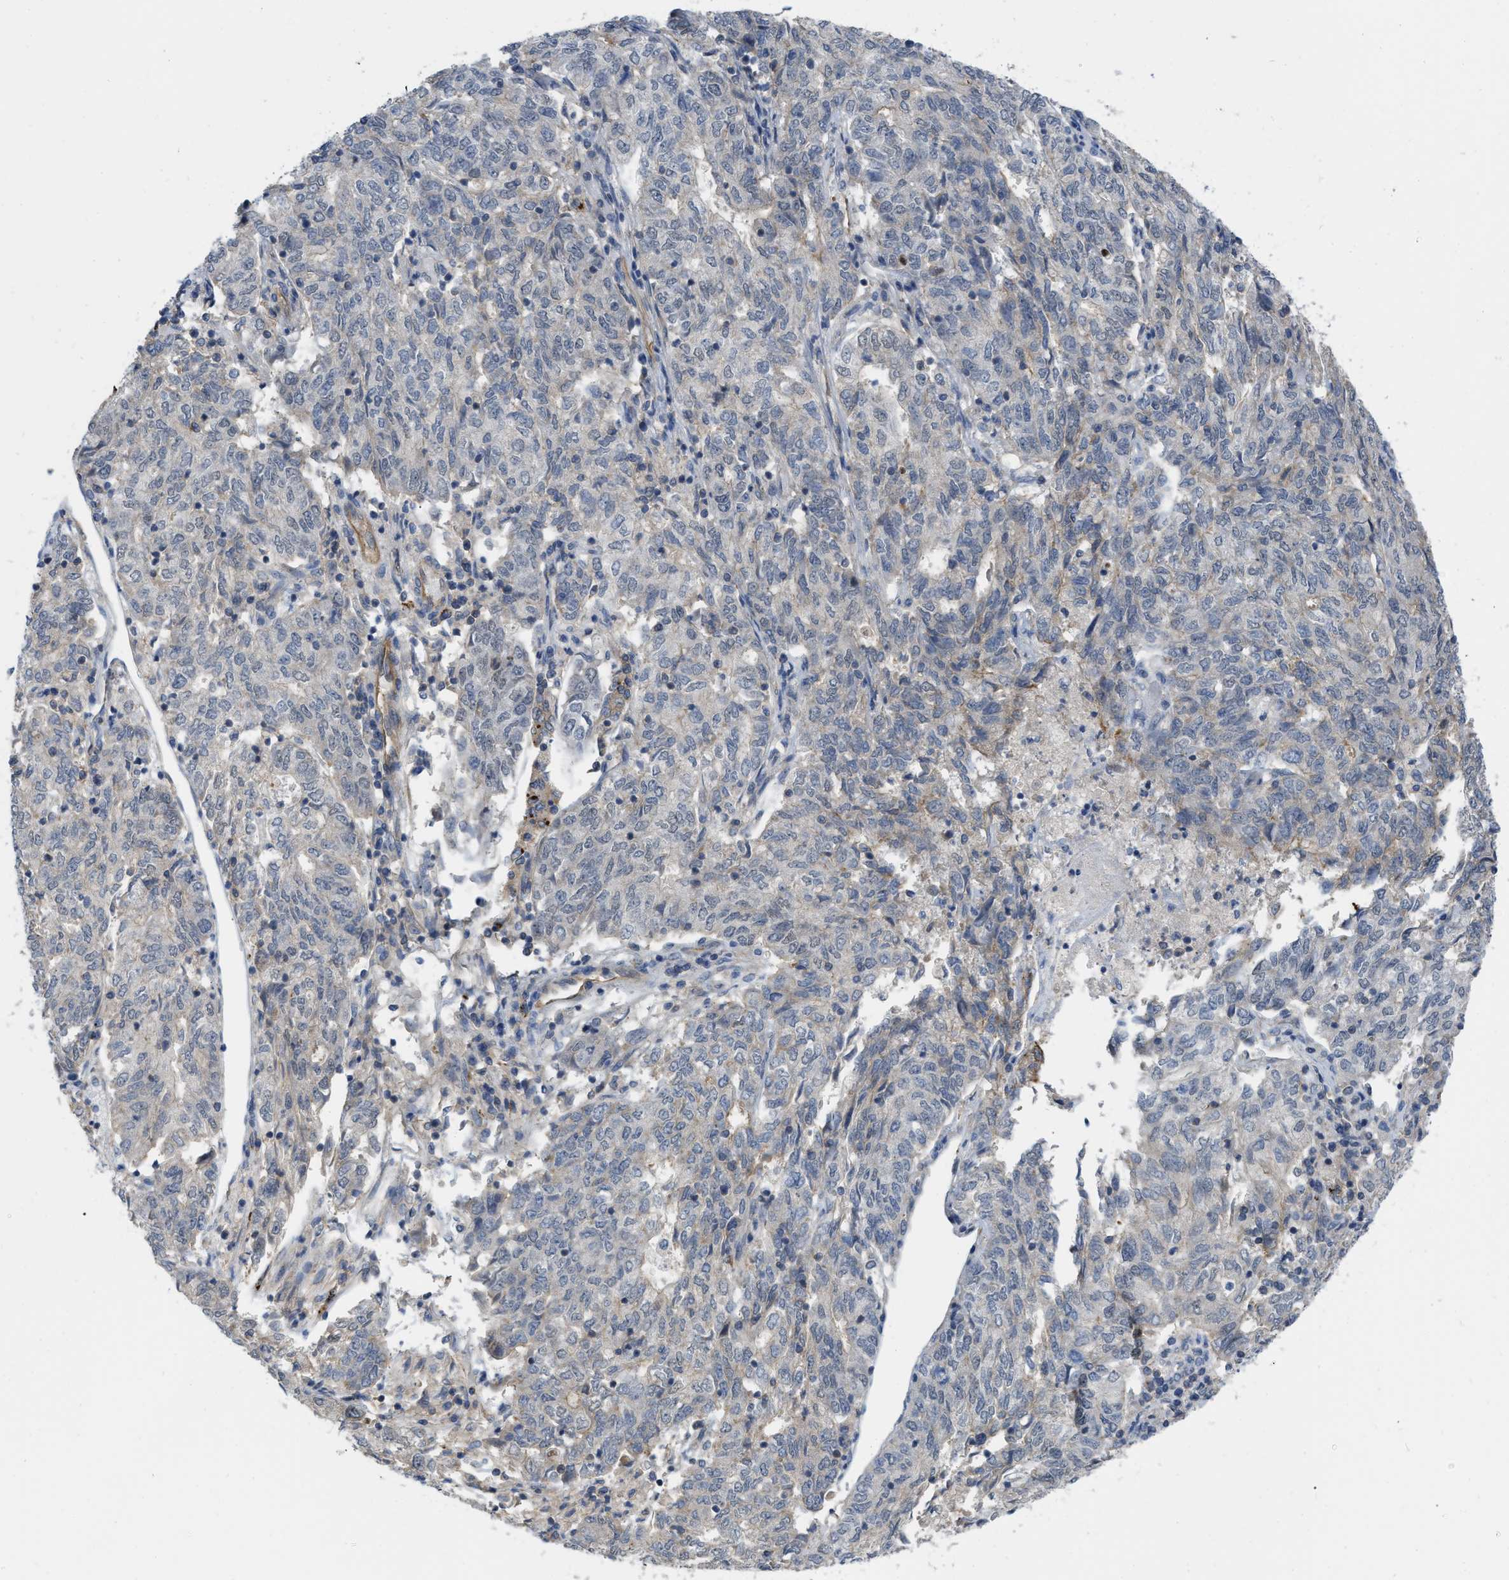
{"staining": {"intensity": "negative", "quantity": "none", "location": "none"}, "tissue": "endometrial cancer", "cell_type": "Tumor cells", "image_type": "cancer", "snomed": [{"axis": "morphology", "description": "Adenocarcinoma, NOS"}, {"axis": "topography", "description": "Endometrium"}], "caption": "High power microscopy histopathology image of an immunohistochemistry histopathology image of endometrial cancer, revealing no significant positivity in tumor cells. (IHC, brightfield microscopy, high magnification).", "gene": "NAPEPLD", "patient": {"sex": "female", "age": 80}}